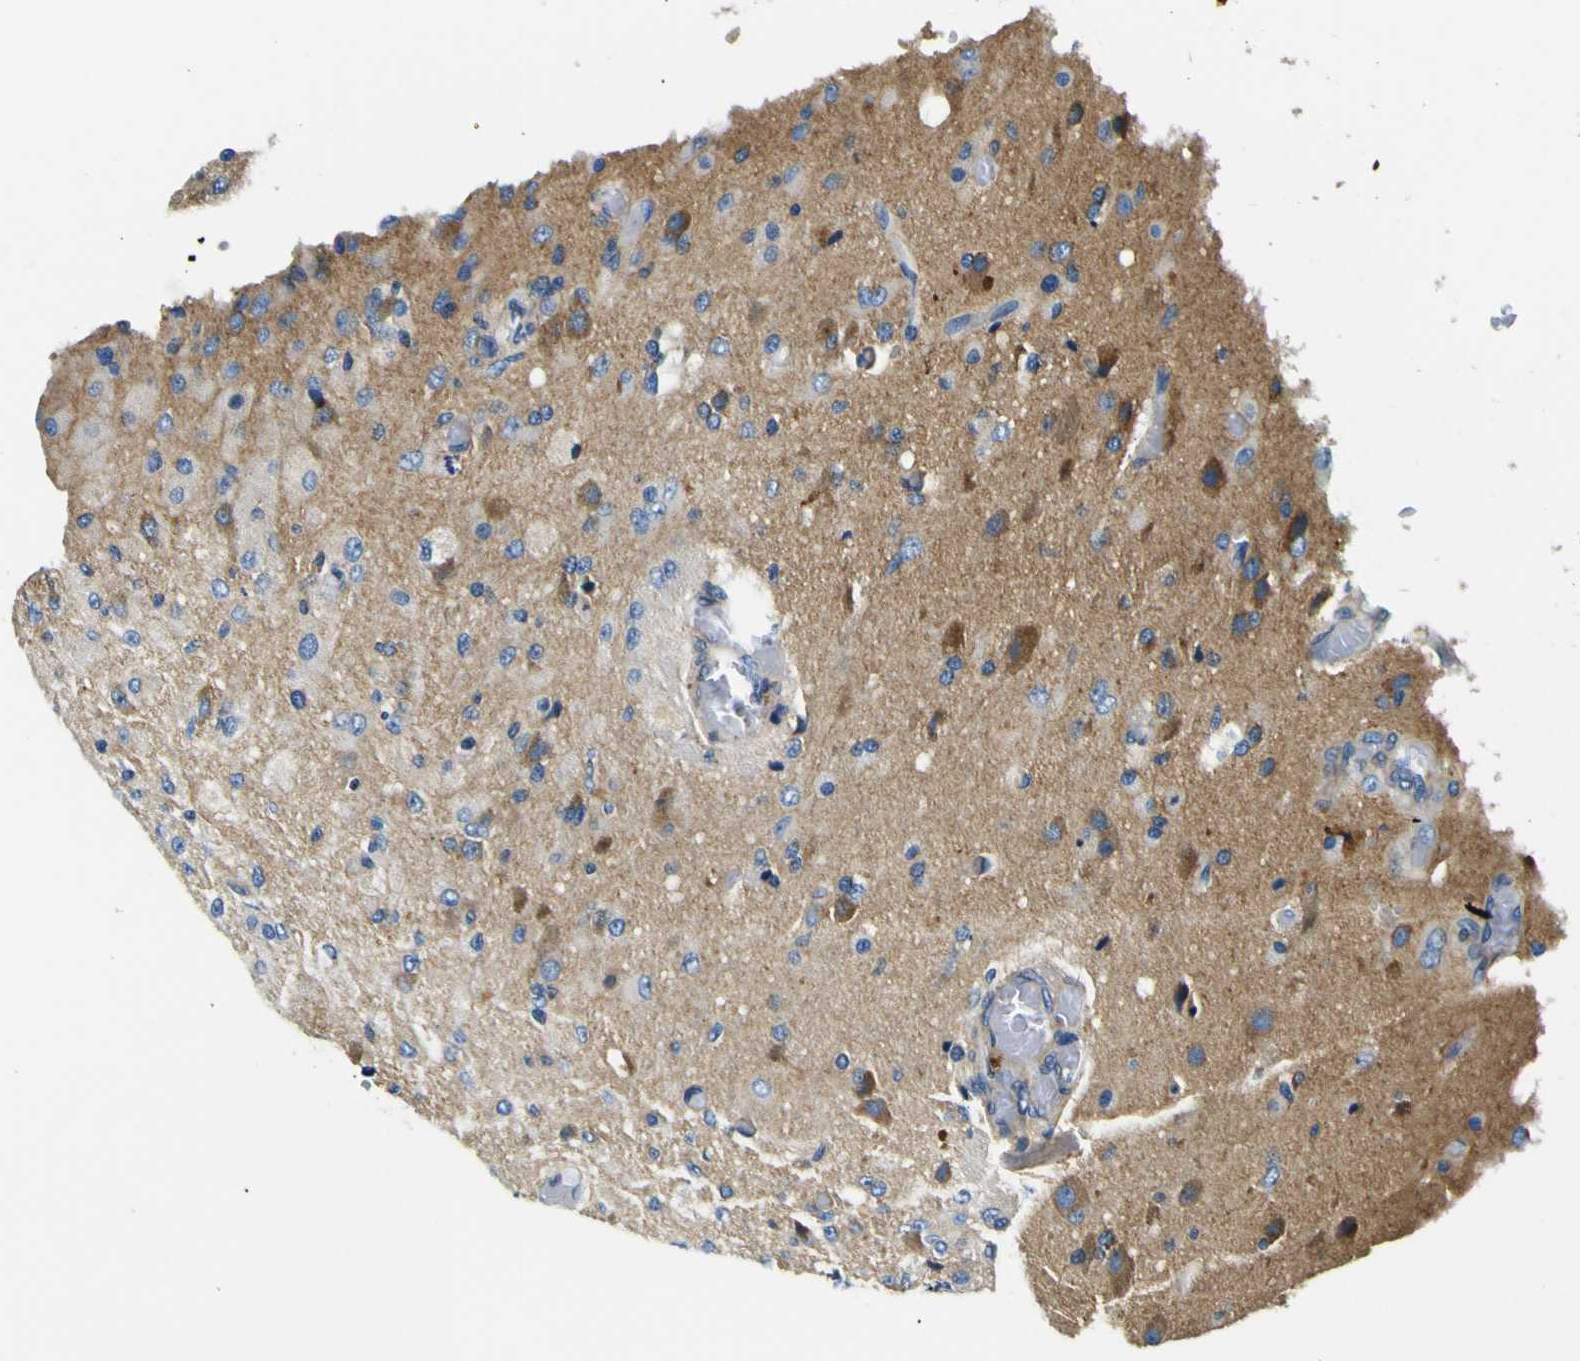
{"staining": {"intensity": "strong", "quantity": "<25%", "location": "cytoplasmic/membranous"}, "tissue": "glioma", "cell_type": "Tumor cells", "image_type": "cancer", "snomed": [{"axis": "morphology", "description": "Normal tissue, NOS"}, {"axis": "morphology", "description": "Glioma, malignant, High grade"}, {"axis": "topography", "description": "Cerebral cortex"}], "caption": "IHC micrograph of neoplastic tissue: high-grade glioma (malignant) stained using immunohistochemistry (IHC) shows medium levels of strong protein expression localized specifically in the cytoplasmic/membranous of tumor cells, appearing as a cytoplasmic/membranous brown color.", "gene": "CLSTN1", "patient": {"sex": "male", "age": 77}}